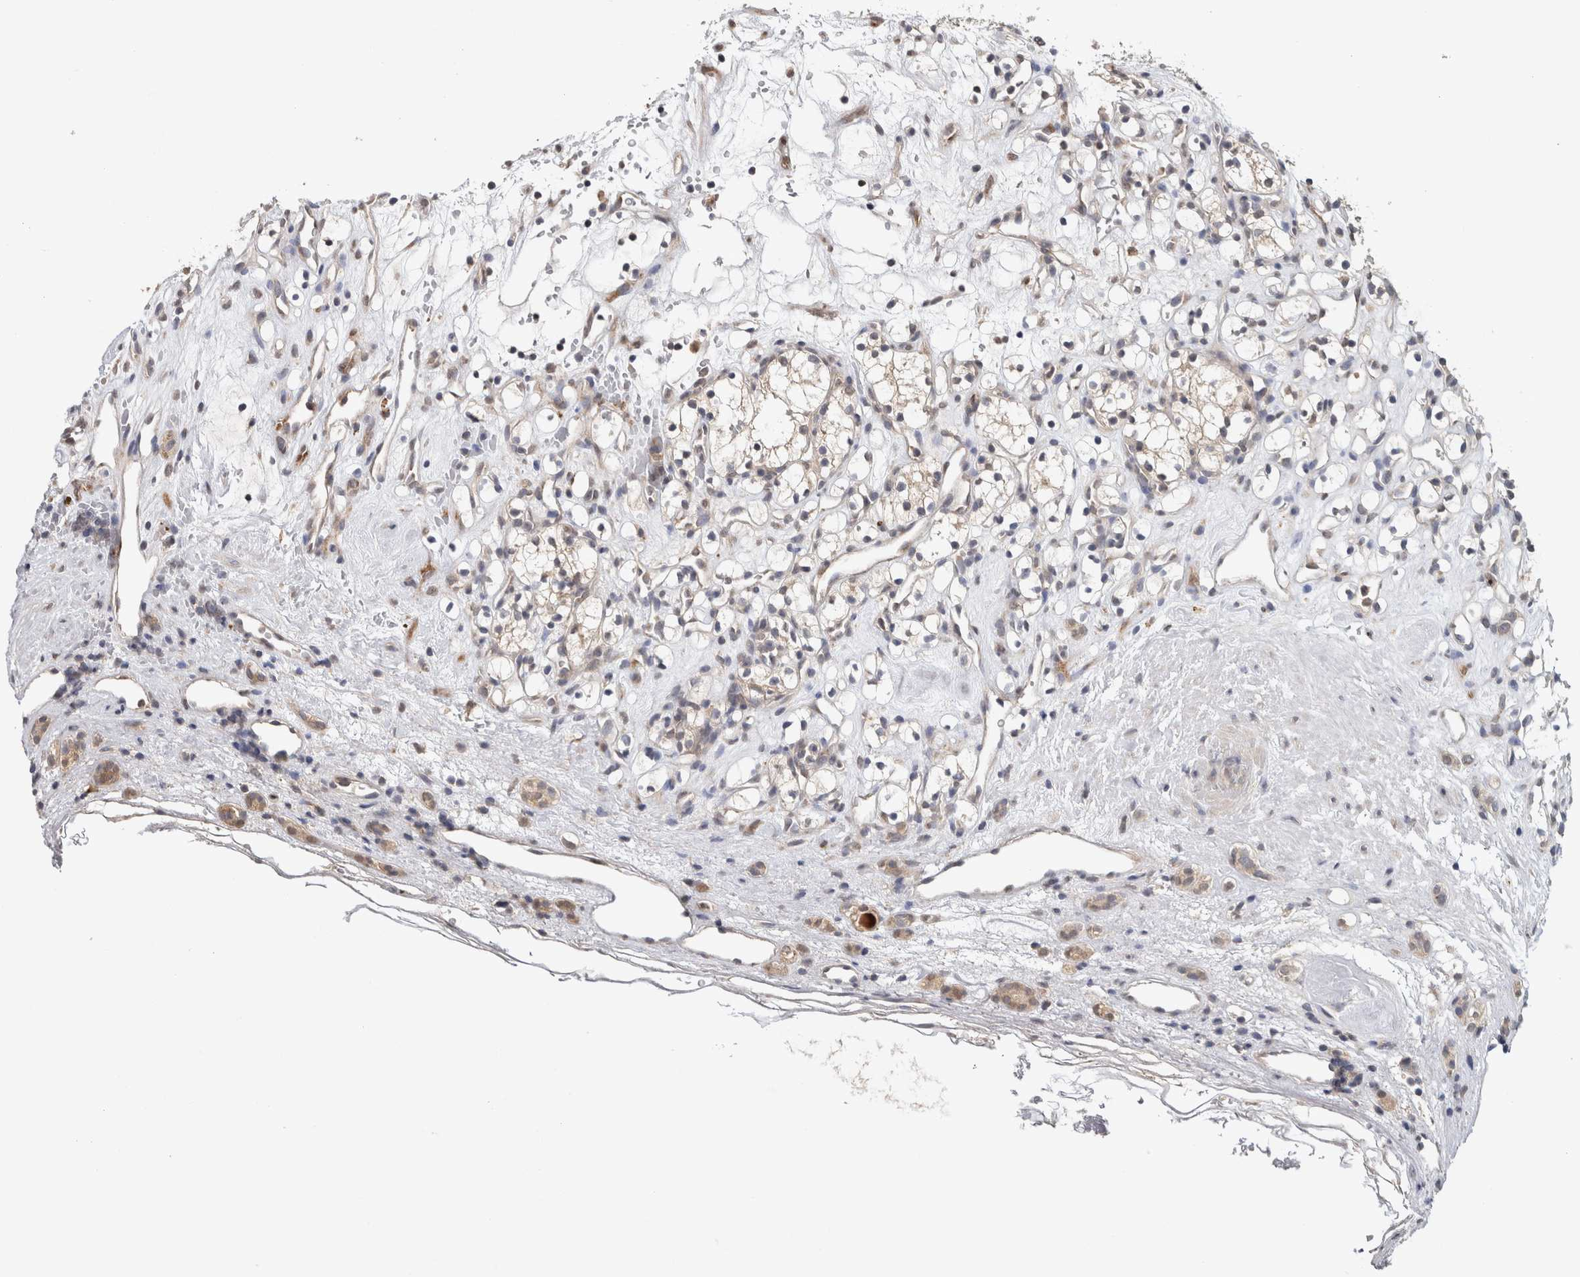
{"staining": {"intensity": "weak", "quantity": "<25%", "location": "cytoplasmic/membranous"}, "tissue": "renal cancer", "cell_type": "Tumor cells", "image_type": "cancer", "snomed": [{"axis": "morphology", "description": "Adenocarcinoma, NOS"}, {"axis": "topography", "description": "Kidney"}], "caption": "This is an IHC micrograph of renal adenocarcinoma. There is no positivity in tumor cells.", "gene": "HMOX2", "patient": {"sex": "female", "age": 60}}